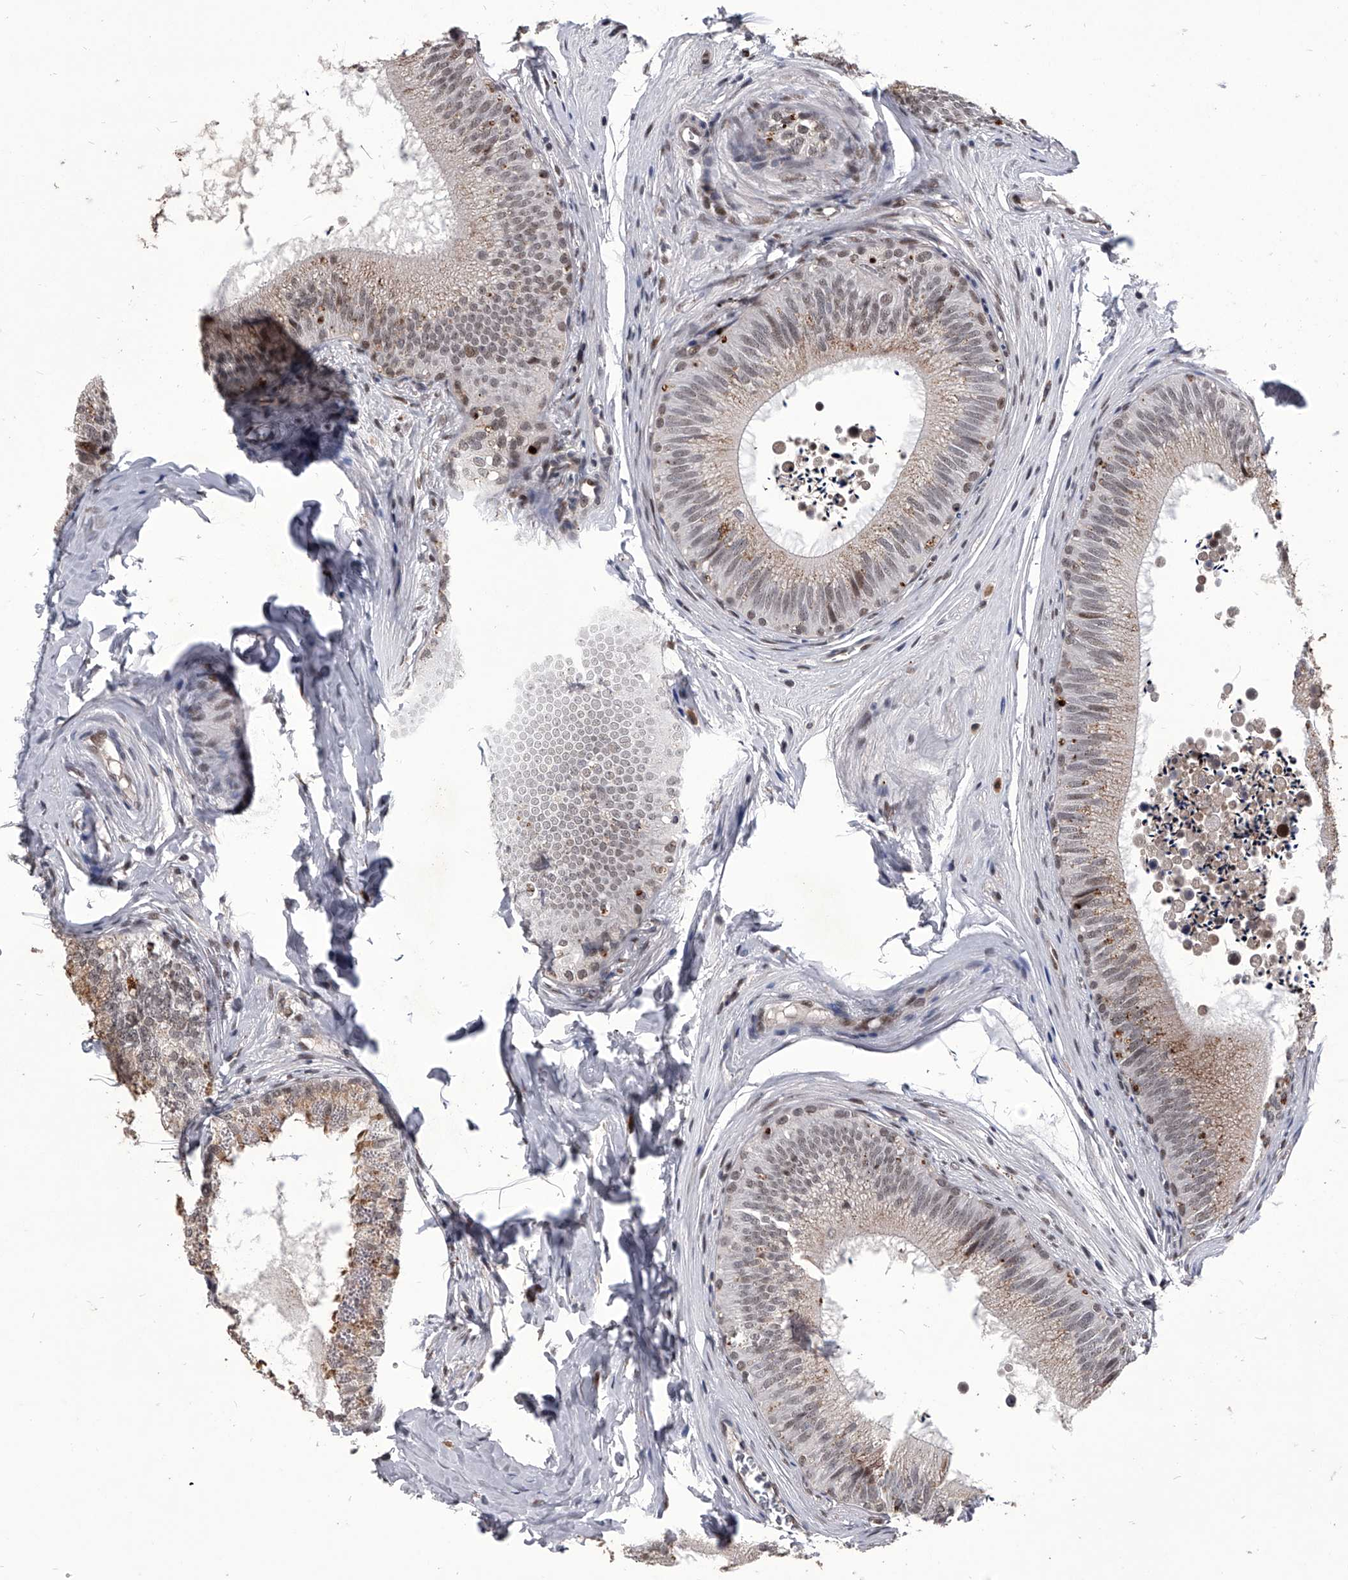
{"staining": {"intensity": "moderate", "quantity": "25%-75%", "location": "nuclear"}, "tissue": "epididymis", "cell_type": "Glandular cells", "image_type": "normal", "snomed": [{"axis": "morphology", "description": "Normal tissue, NOS"}, {"axis": "topography", "description": "Epididymis"}], "caption": "DAB immunohistochemical staining of benign epididymis shows moderate nuclear protein staining in about 25%-75% of glandular cells. Immunohistochemistry stains the protein of interest in brown and the nuclei are stained blue.", "gene": "CMTR1", "patient": {"sex": "male", "age": 29}}